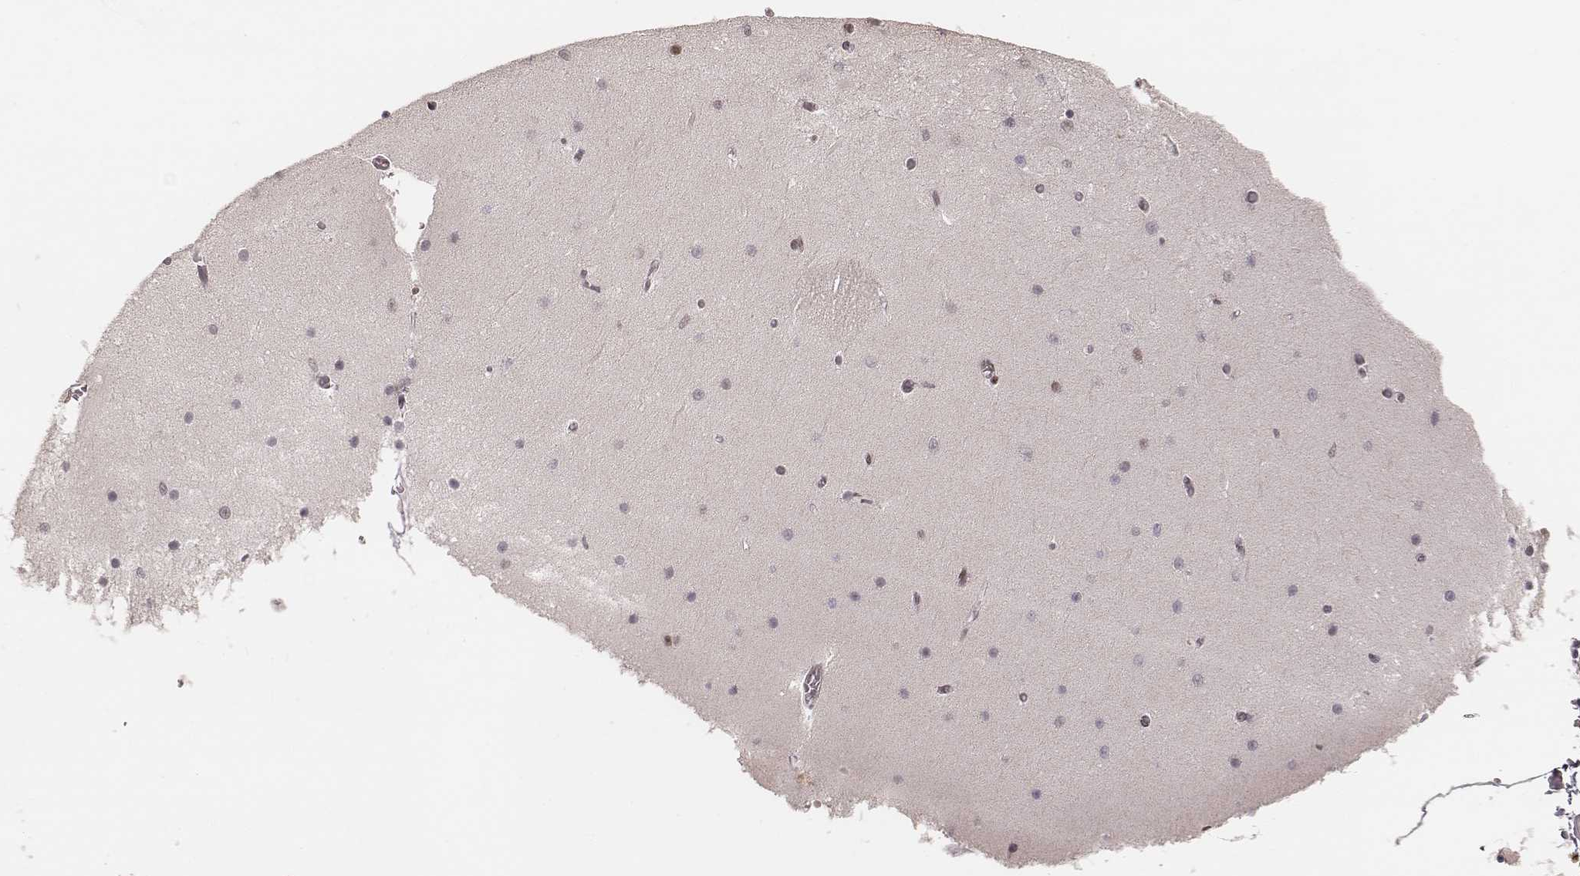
{"staining": {"intensity": "moderate", "quantity": ">75%", "location": "nuclear"}, "tissue": "cerebellum", "cell_type": "Cells in granular layer", "image_type": "normal", "snomed": [{"axis": "morphology", "description": "Normal tissue, NOS"}, {"axis": "topography", "description": "Cerebellum"}], "caption": "Cerebellum was stained to show a protein in brown. There is medium levels of moderate nuclear expression in about >75% of cells in granular layer. The protein is stained brown, and the nuclei are stained in blue (DAB (3,3'-diaminobenzidine) IHC with brightfield microscopy, high magnification).", "gene": "HNRNPC", "patient": {"sex": "female", "age": 28}}